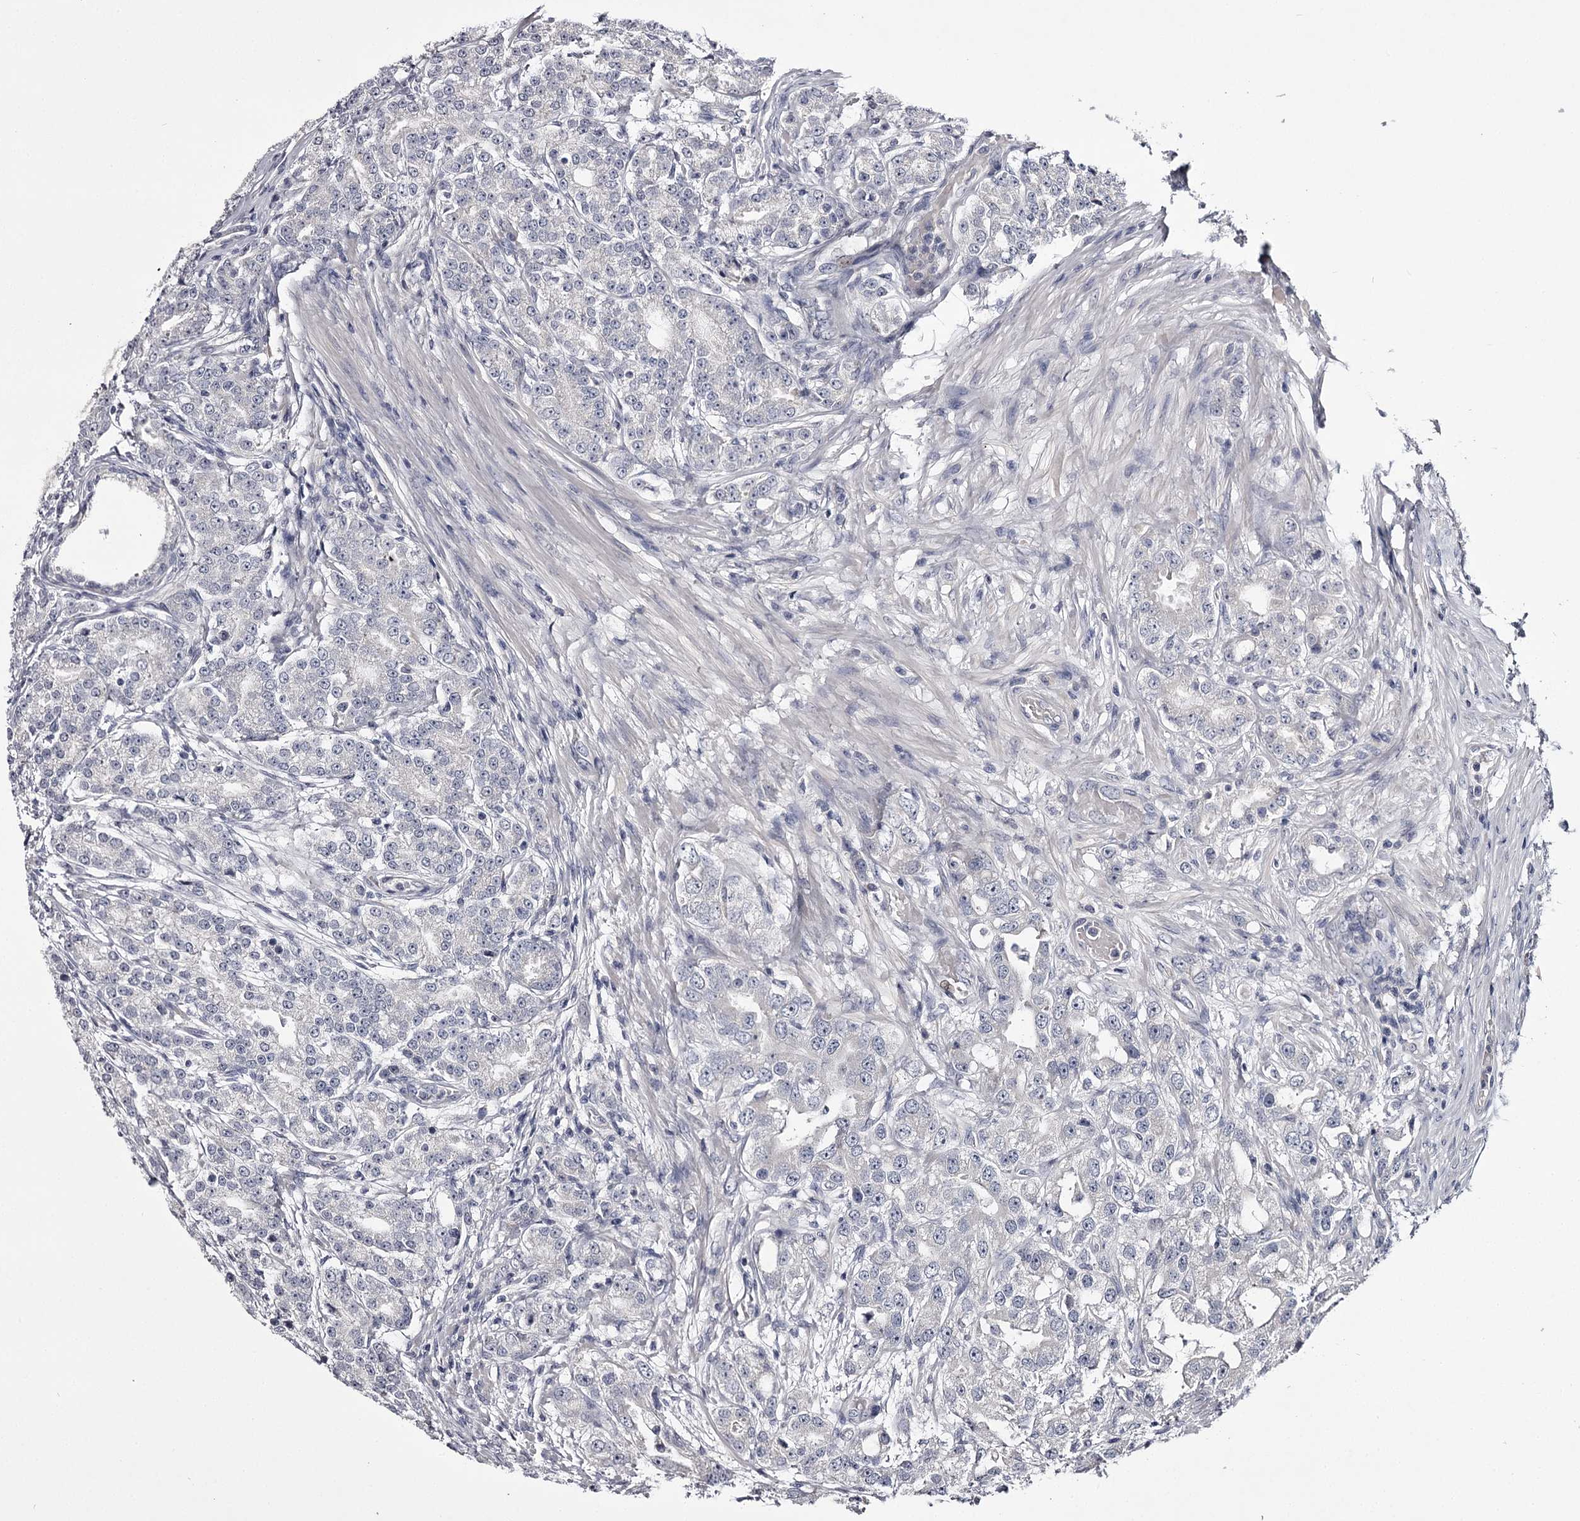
{"staining": {"intensity": "negative", "quantity": "none", "location": "none"}, "tissue": "prostate cancer", "cell_type": "Tumor cells", "image_type": "cancer", "snomed": [{"axis": "morphology", "description": "Adenocarcinoma, High grade"}, {"axis": "topography", "description": "Prostate"}], "caption": "DAB (3,3'-diaminobenzidine) immunohistochemical staining of human prostate cancer displays no significant staining in tumor cells.", "gene": "PRM2", "patient": {"sex": "male", "age": 69}}